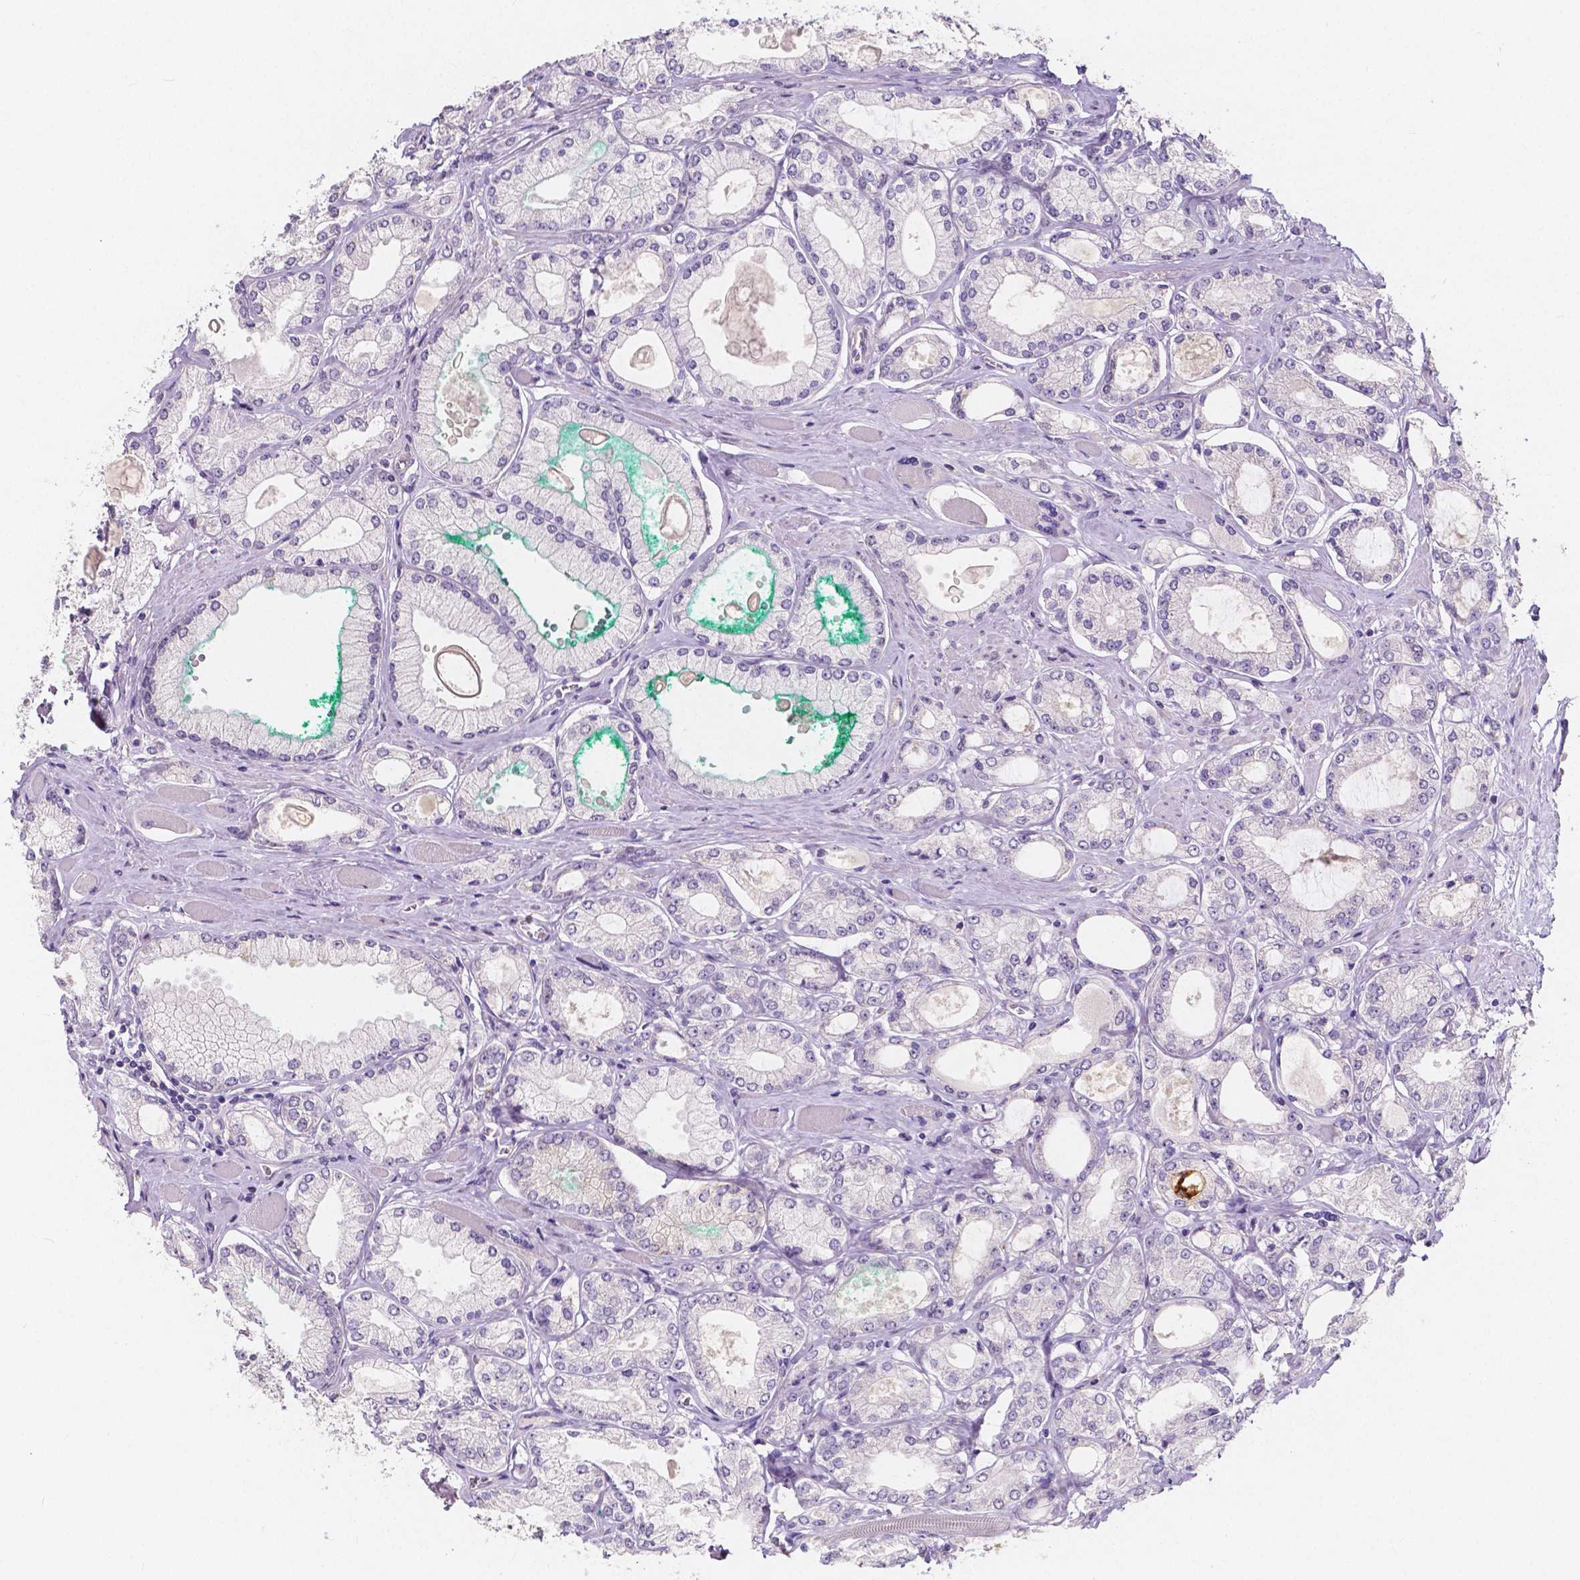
{"staining": {"intensity": "negative", "quantity": "none", "location": "none"}, "tissue": "prostate cancer", "cell_type": "Tumor cells", "image_type": "cancer", "snomed": [{"axis": "morphology", "description": "Adenocarcinoma, High grade"}, {"axis": "topography", "description": "Prostate"}], "caption": "An image of human prostate high-grade adenocarcinoma is negative for staining in tumor cells.", "gene": "ACP5", "patient": {"sex": "male", "age": 68}}